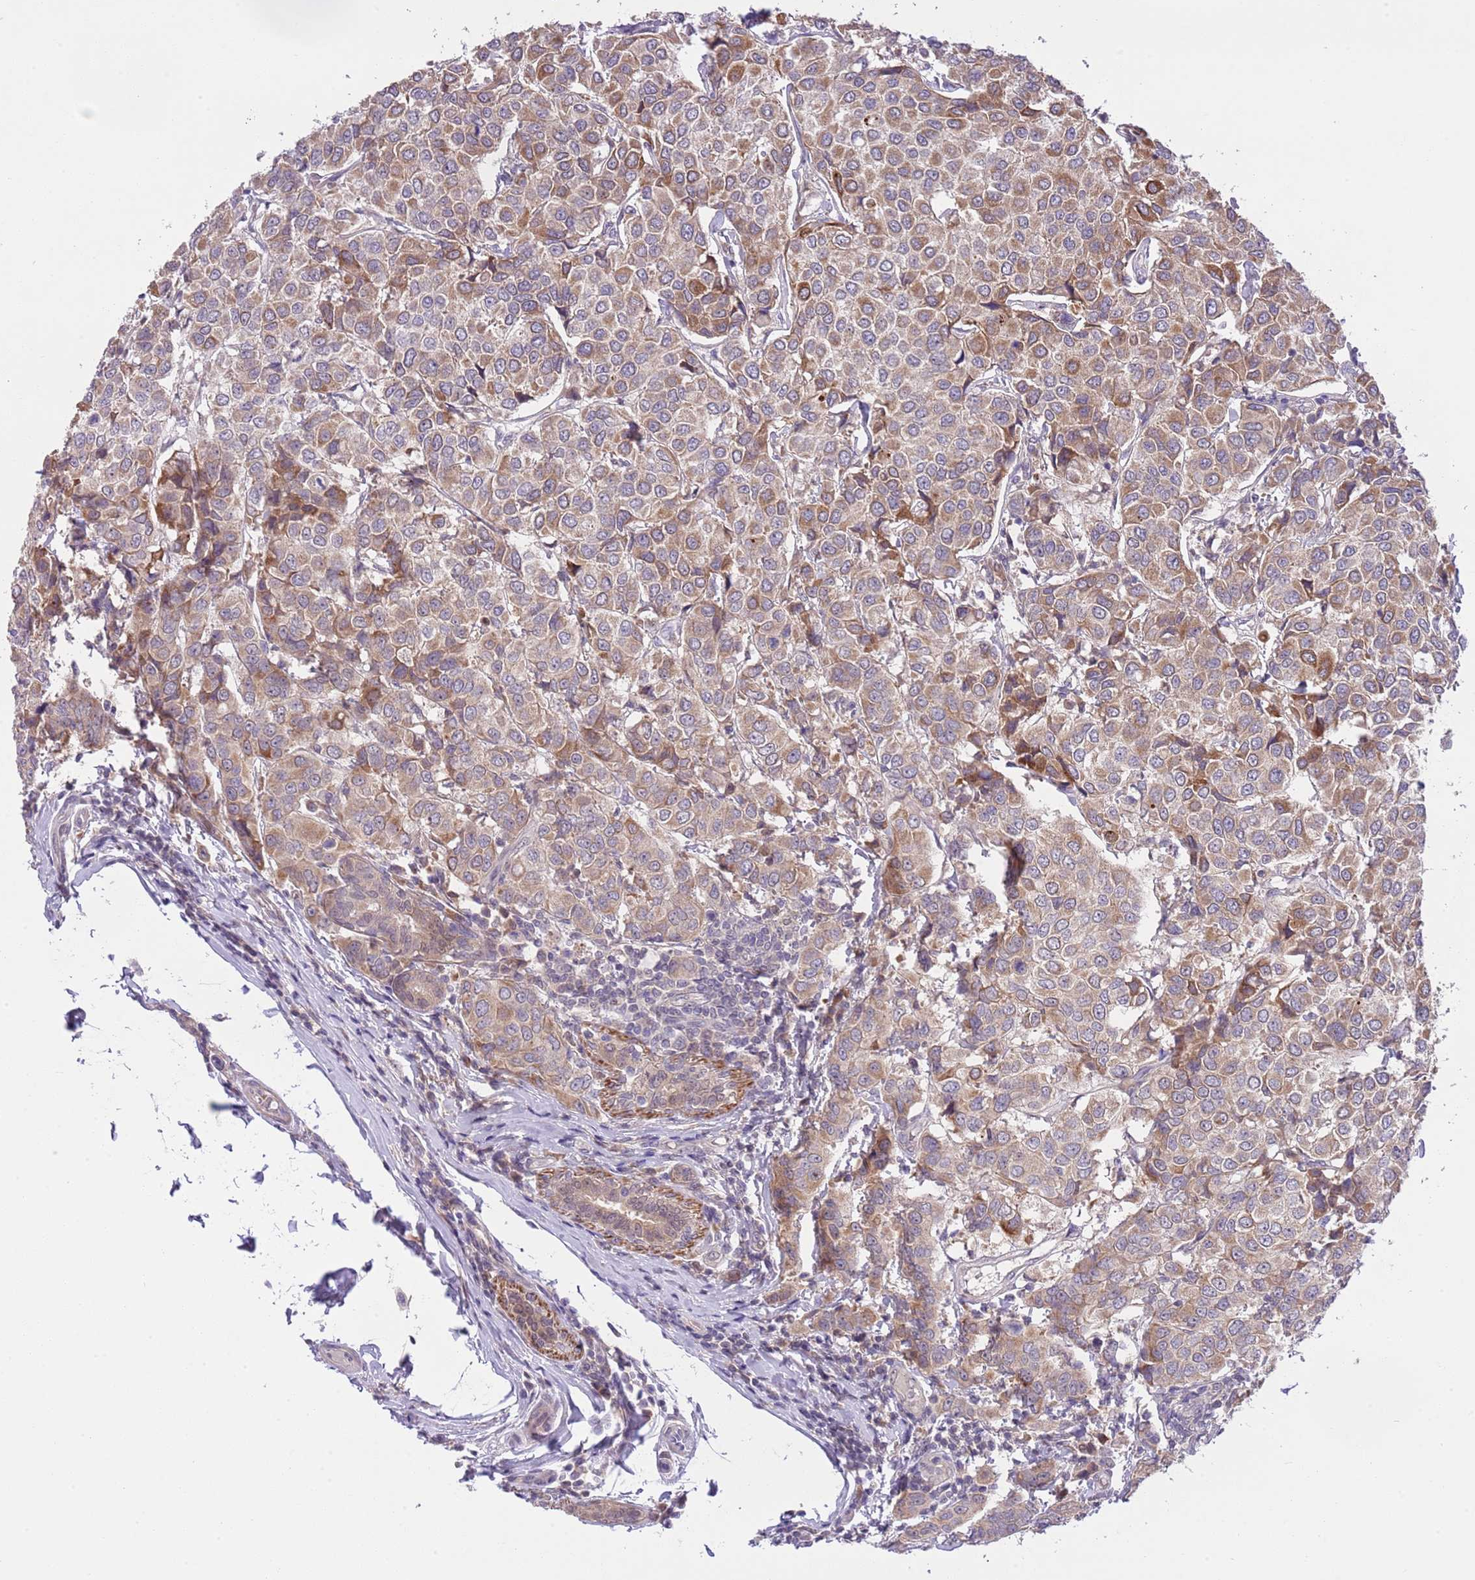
{"staining": {"intensity": "moderate", "quantity": ">75%", "location": "cytoplasmic/membranous"}, "tissue": "breast cancer", "cell_type": "Tumor cells", "image_type": "cancer", "snomed": [{"axis": "morphology", "description": "Duct carcinoma"}, {"axis": "topography", "description": "Breast"}], "caption": "Immunohistochemical staining of breast infiltrating ductal carcinoma displays medium levels of moderate cytoplasmic/membranous protein expression in about >75% of tumor cells. (brown staining indicates protein expression, while blue staining denotes nuclei).", "gene": "GALK2", "patient": {"sex": "female", "age": 55}}